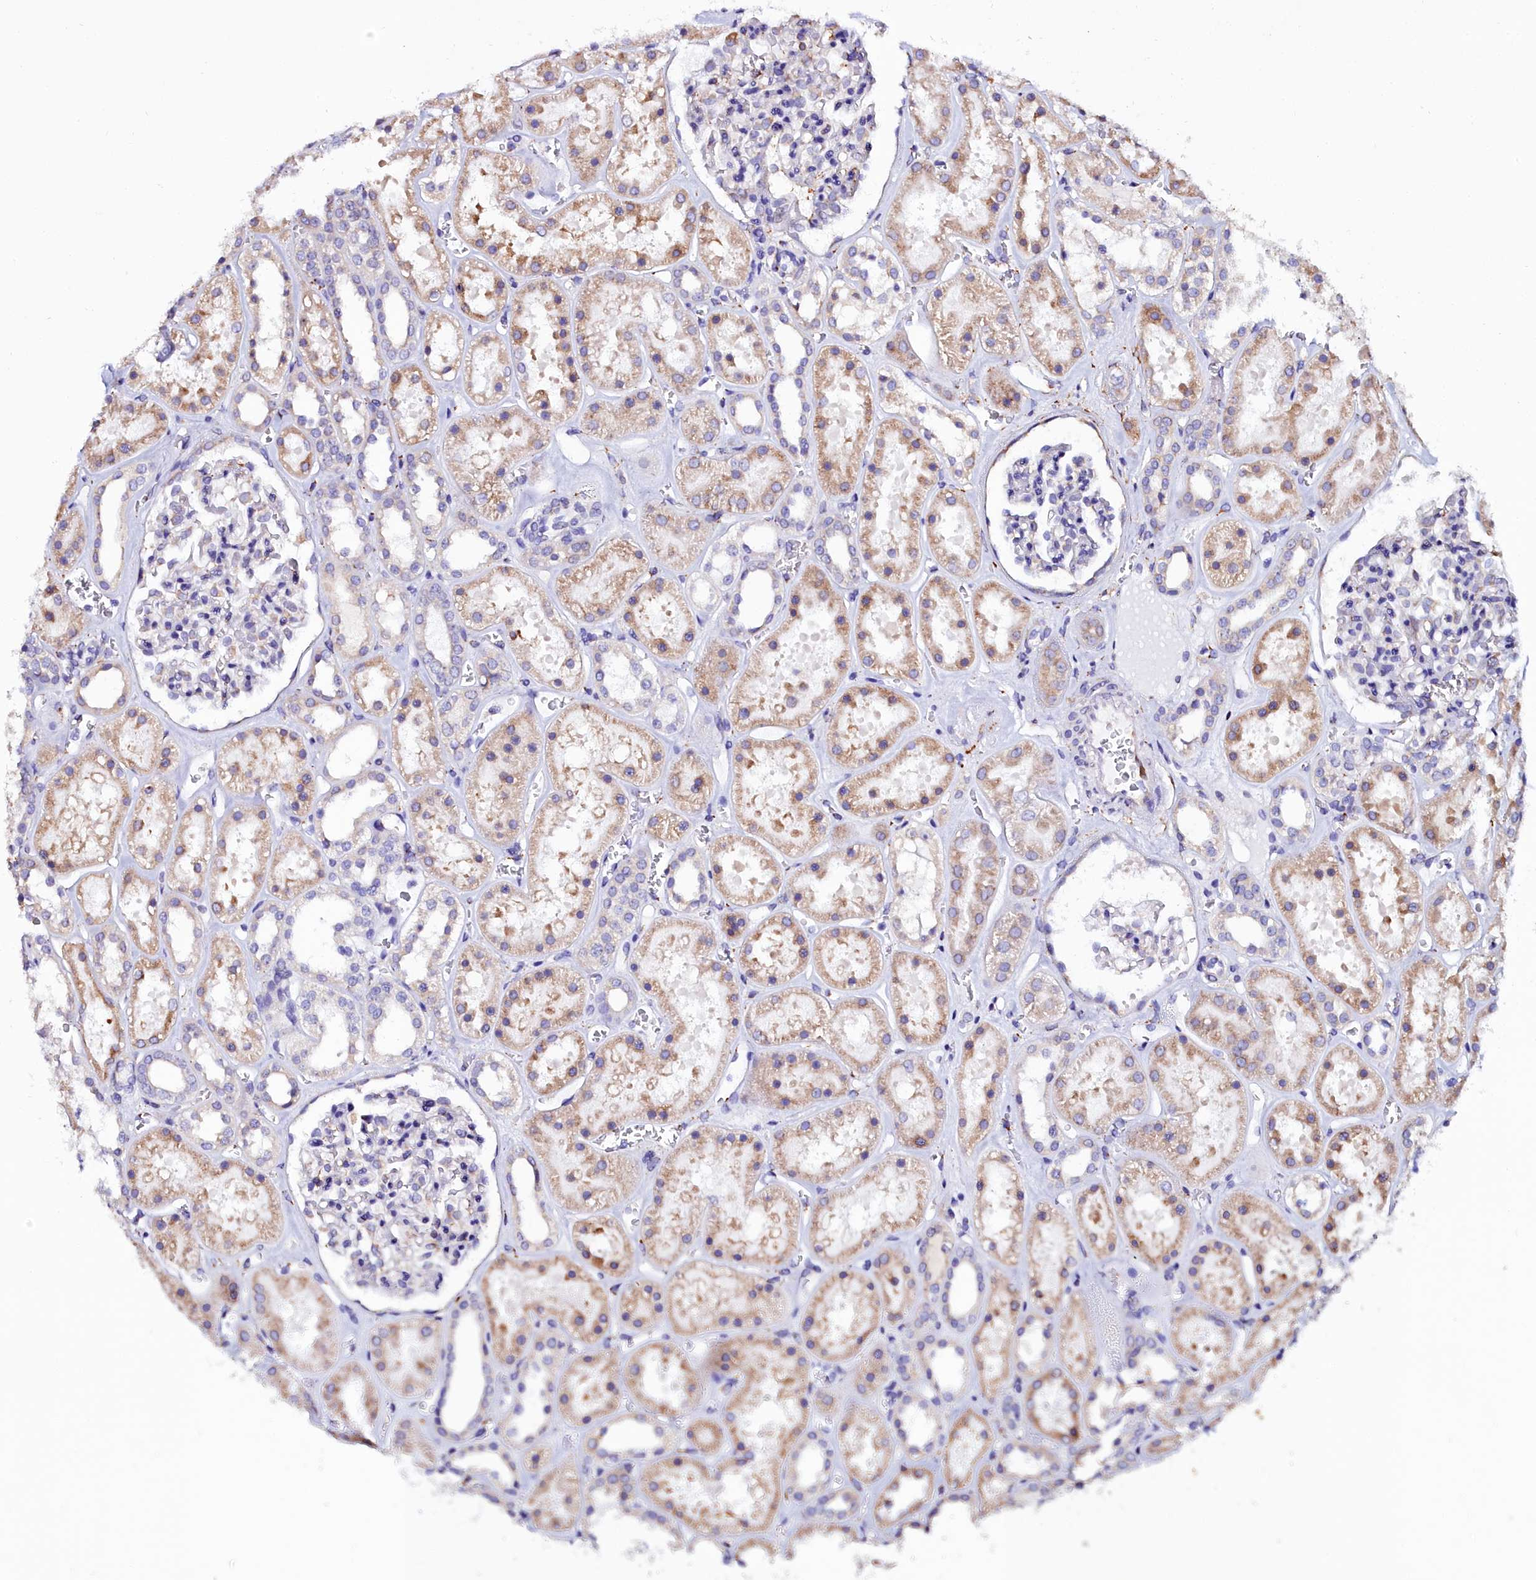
{"staining": {"intensity": "weak", "quantity": "<25%", "location": "cytoplasmic/membranous"}, "tissue": "kidney", "cell_type": "Cells in glomeruli", "image_type": "normal", "snomed": [{"axis": "morphology", "description": "Normal tissue, NOS"}, {"axis": "topography", "description": "Kidney"}], "caption": "High power microscopy photomicrograph of an immunohistochemistry micrograph of benign kidney, revealing no significant staining in cells in glomeruli. (DAB (3,3'-diaminobenzidine) immunohistochemistry (IHC), high magnification).", "gene": "TXNDC5", "patient": {"sex": "female", "age": 41}}